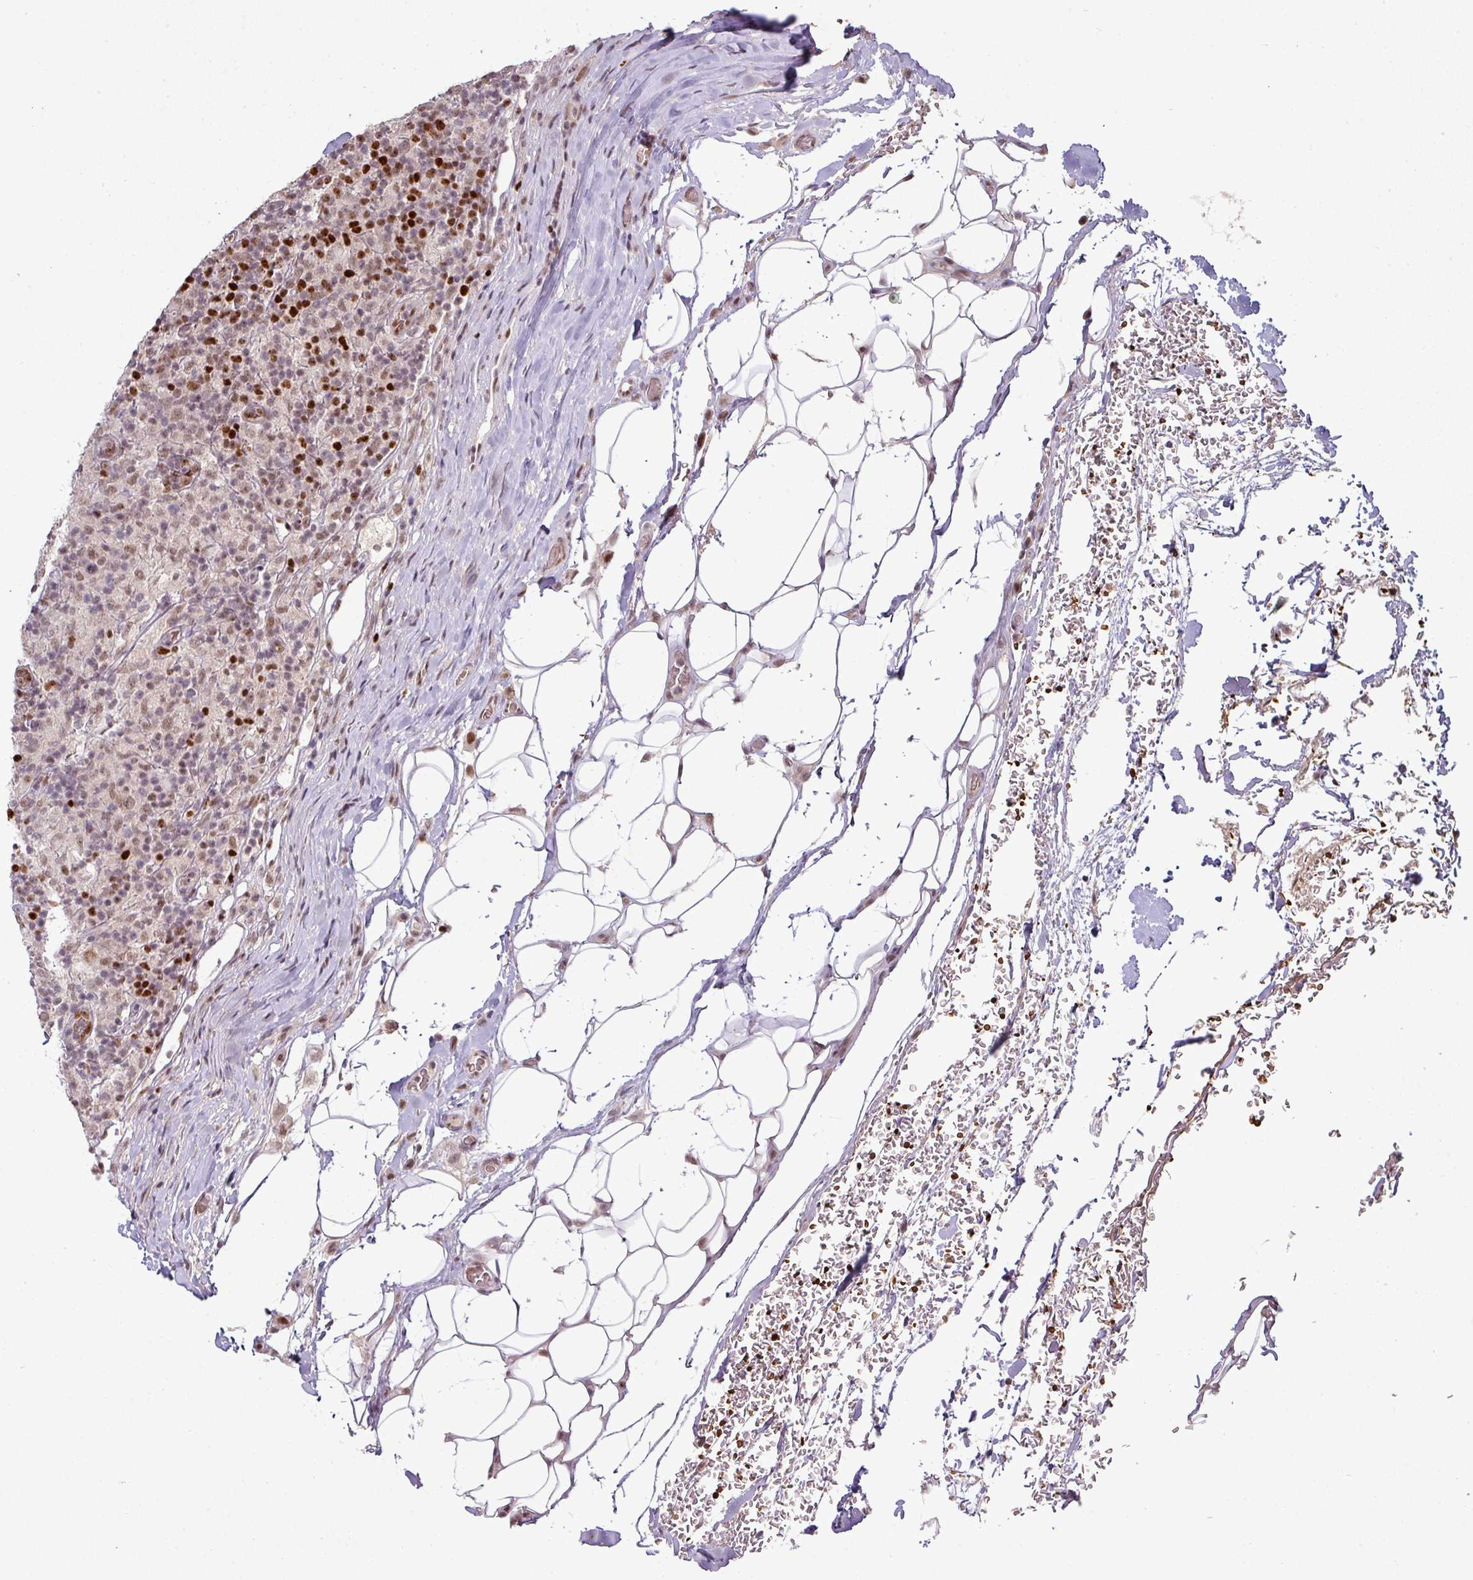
{"staining": {"intensity": "weak", "quantity": ">75%", "location": "nuclear"}, "tissue": "lymphoma", "cell_type": "Tumor cells", "image_type": "cancer", "snomed": [{"axis": "morphology", "description": "Hodgkin's disease, NOS"}, {"axis": "topography", "description": "Lymph node"}], "caption": "Immunohistochemical staining of human Hodgkin's disease shows low levels of weak nuclear positivity in approximately >75% of tumor cells.", "gene": "NEIL1", "patient": {"sex": "male", "age": 70}}